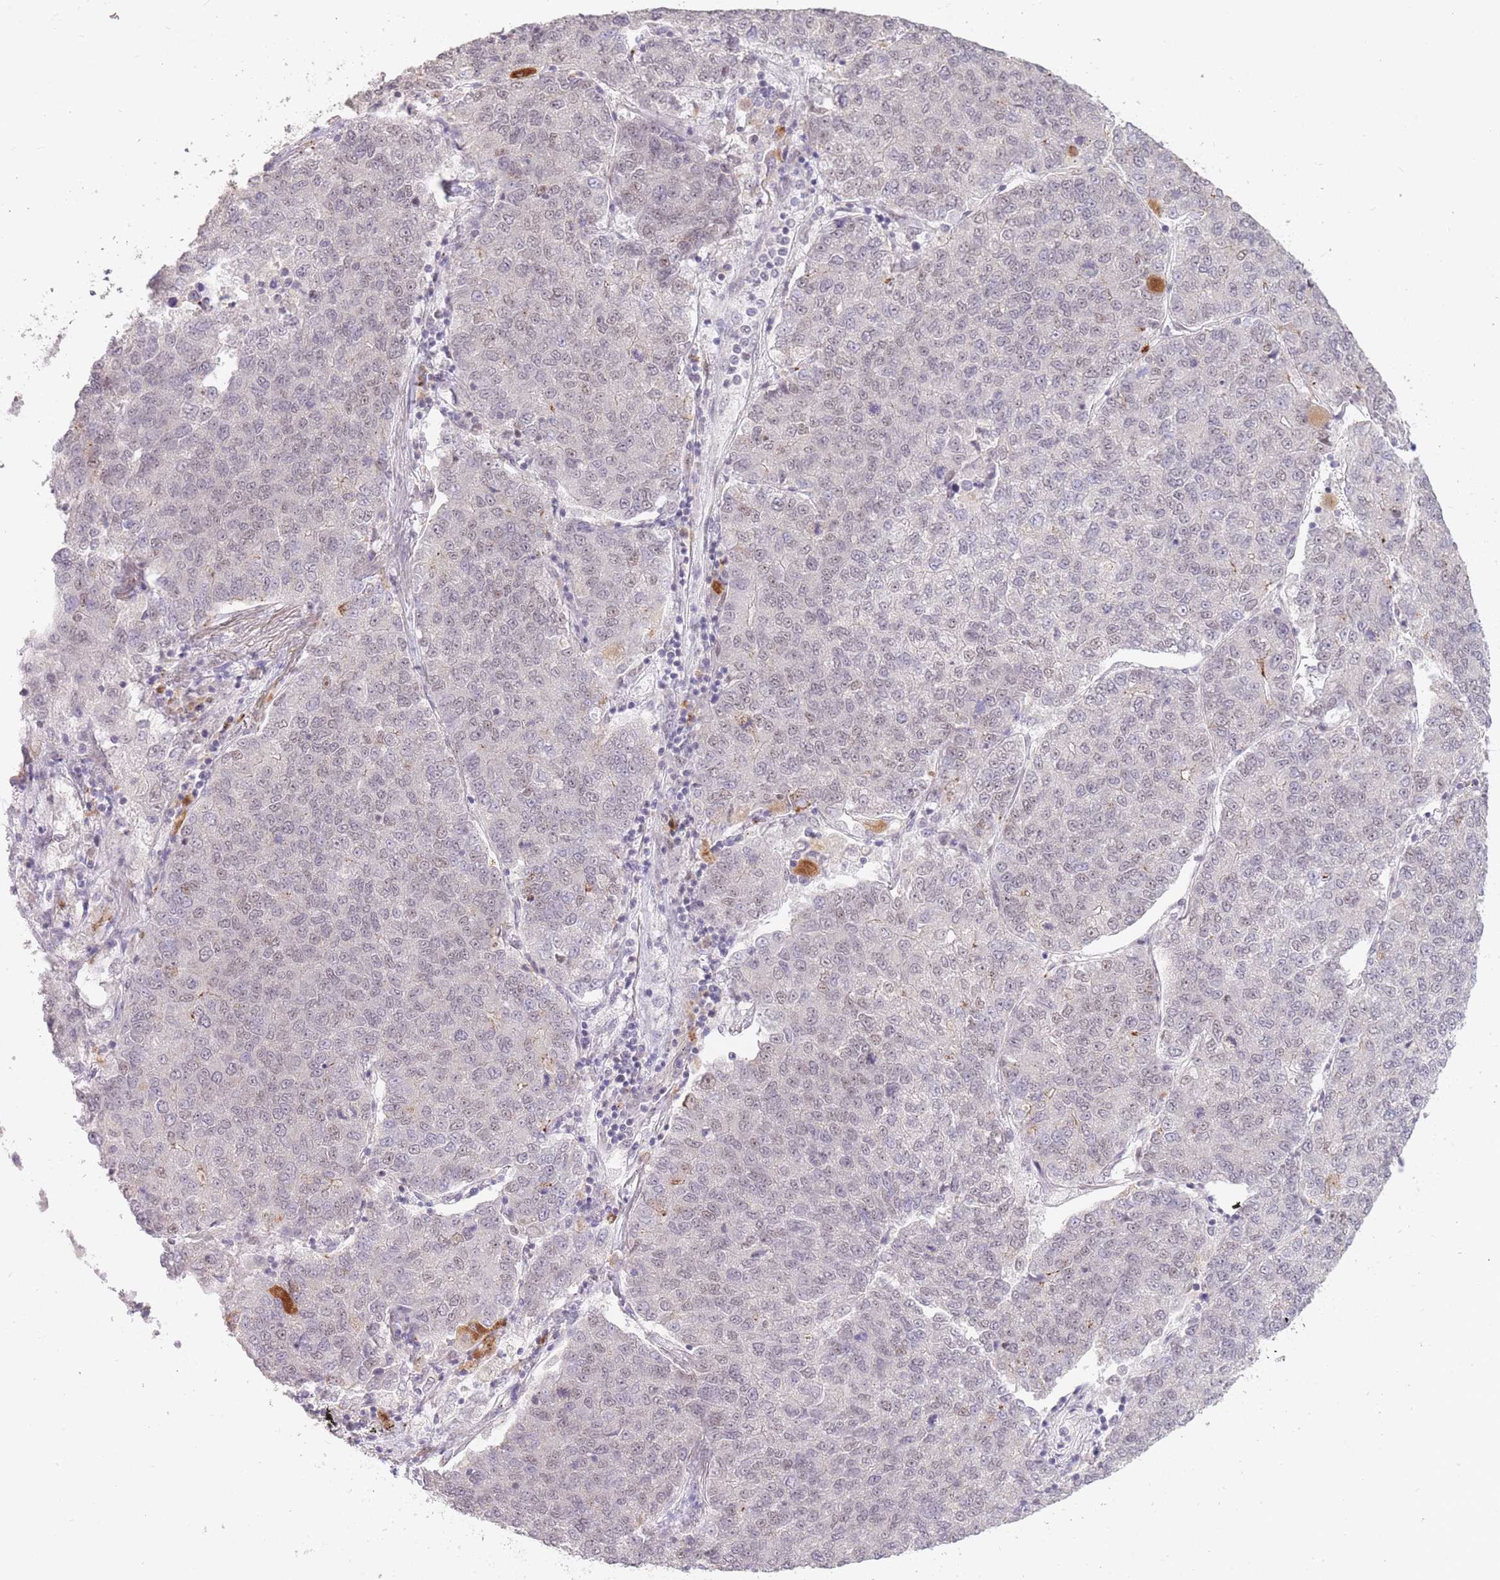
{"staining": {"intensity": "negative", "quantity": "none", "location": "none"}, "tissue": "lung cancer", "cell_type": "Tumor cells", "image_type": "cancer", "snomed": [{"axis": "morphology", "description": "Adenocarcinoma, NOS"}, {"axis": "topography", "description": "Lung"}], "caption": "A micrograph of human lung adenocarcinoma is negative for staining in tumor cells.", "gene": "HNRNPUL1", "patient": {"sex": "male", "age": 49}}